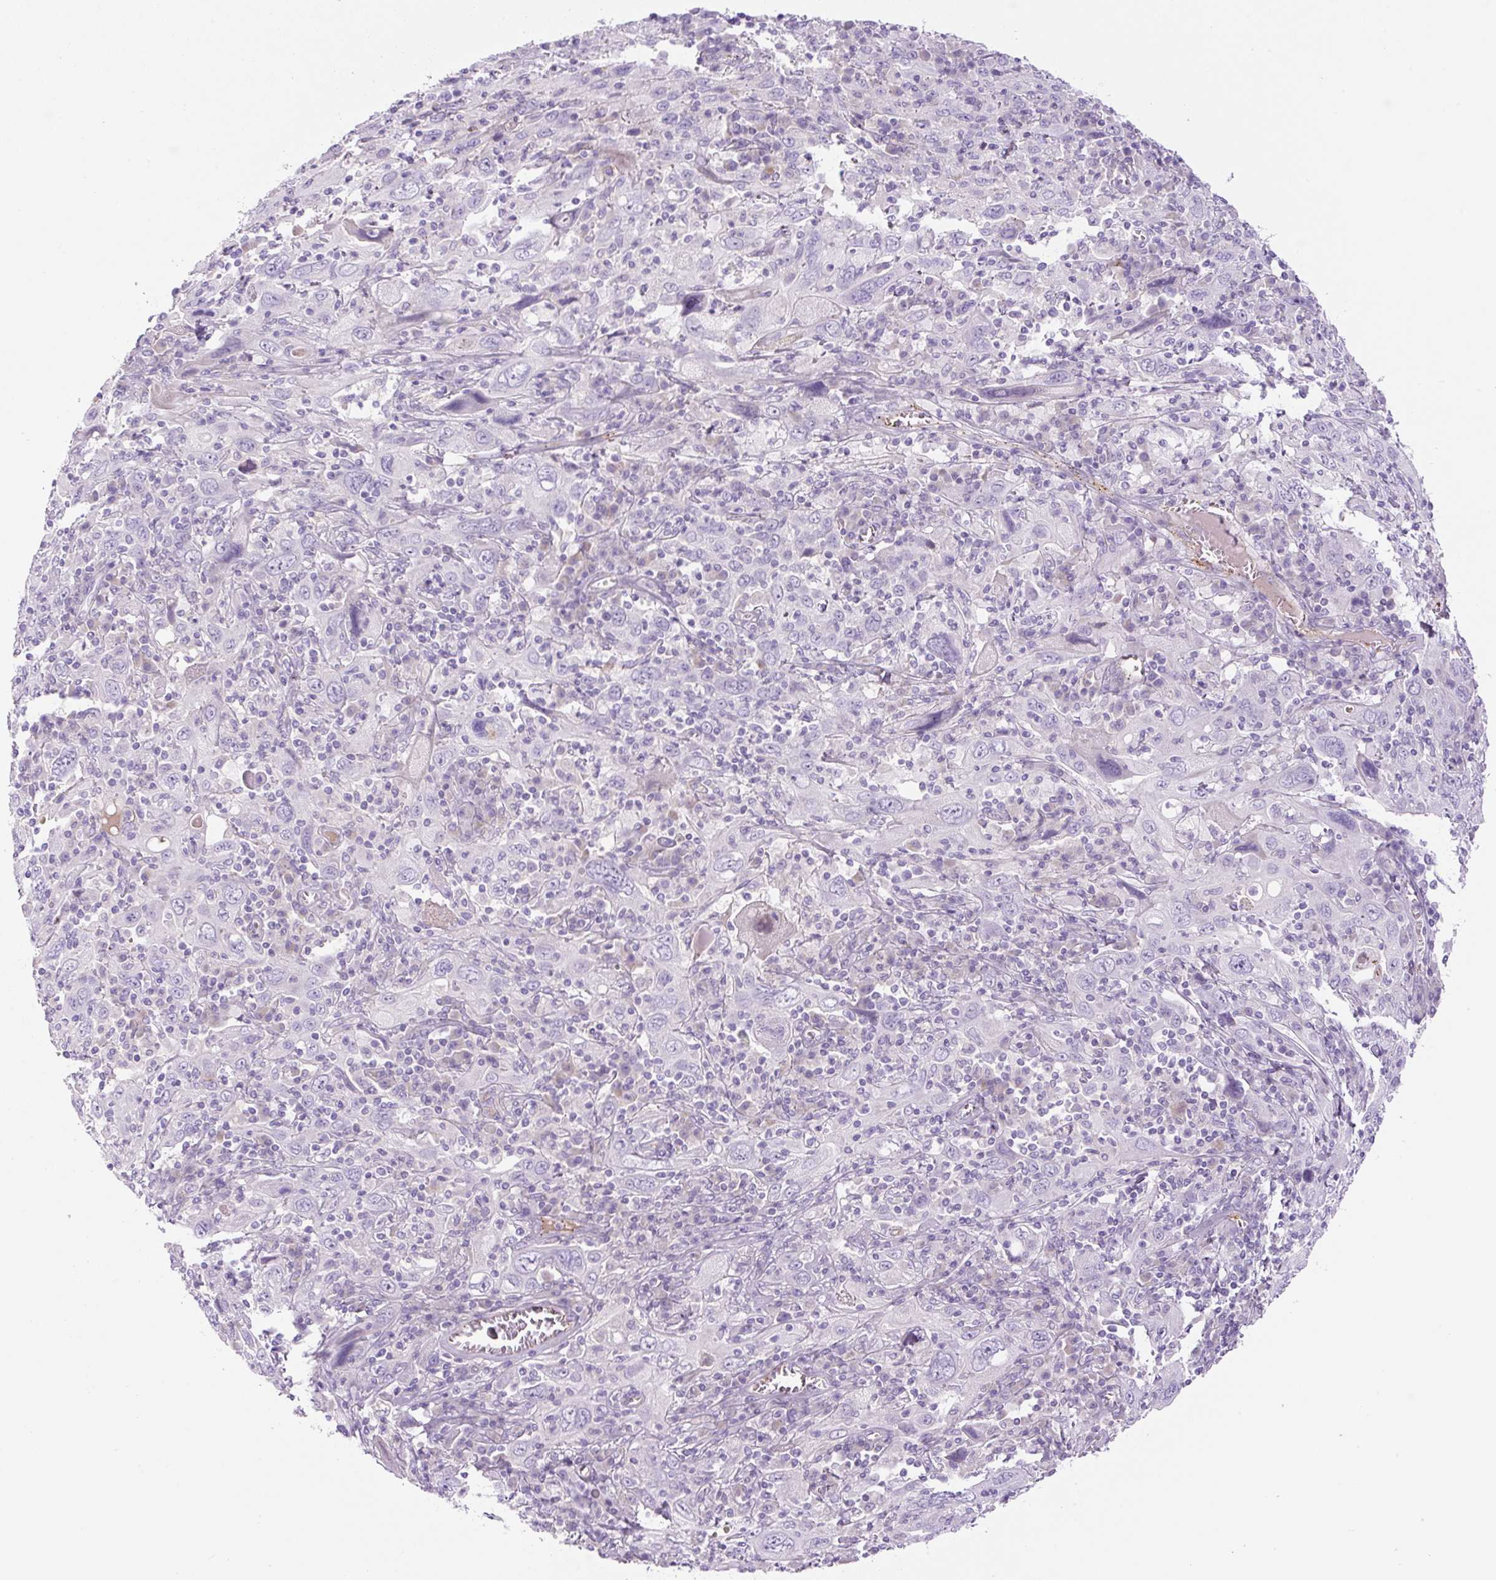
{"staining": {"intensity": "negative", "quantity": "none", "location": "none"}, "tissue": "cervical cancer", "cell_type": "Tumor cells", "image_type": "cancer", "snomed": [{"axis": "morphology", "description": "Squamous cell carcinoma, NOS"}, {"axis": "topography", "description": "Cervix"}], "caption": "IHC photomicrograph of neoplastic tissue: squamous cell carcinoma (cervical) stained with DAB (3,3'-diaminobenzidine) reveals no significant protein expression in tumor cells.", "gene": "RSPO4", "patient": {"sex": "female", "age": 46}}